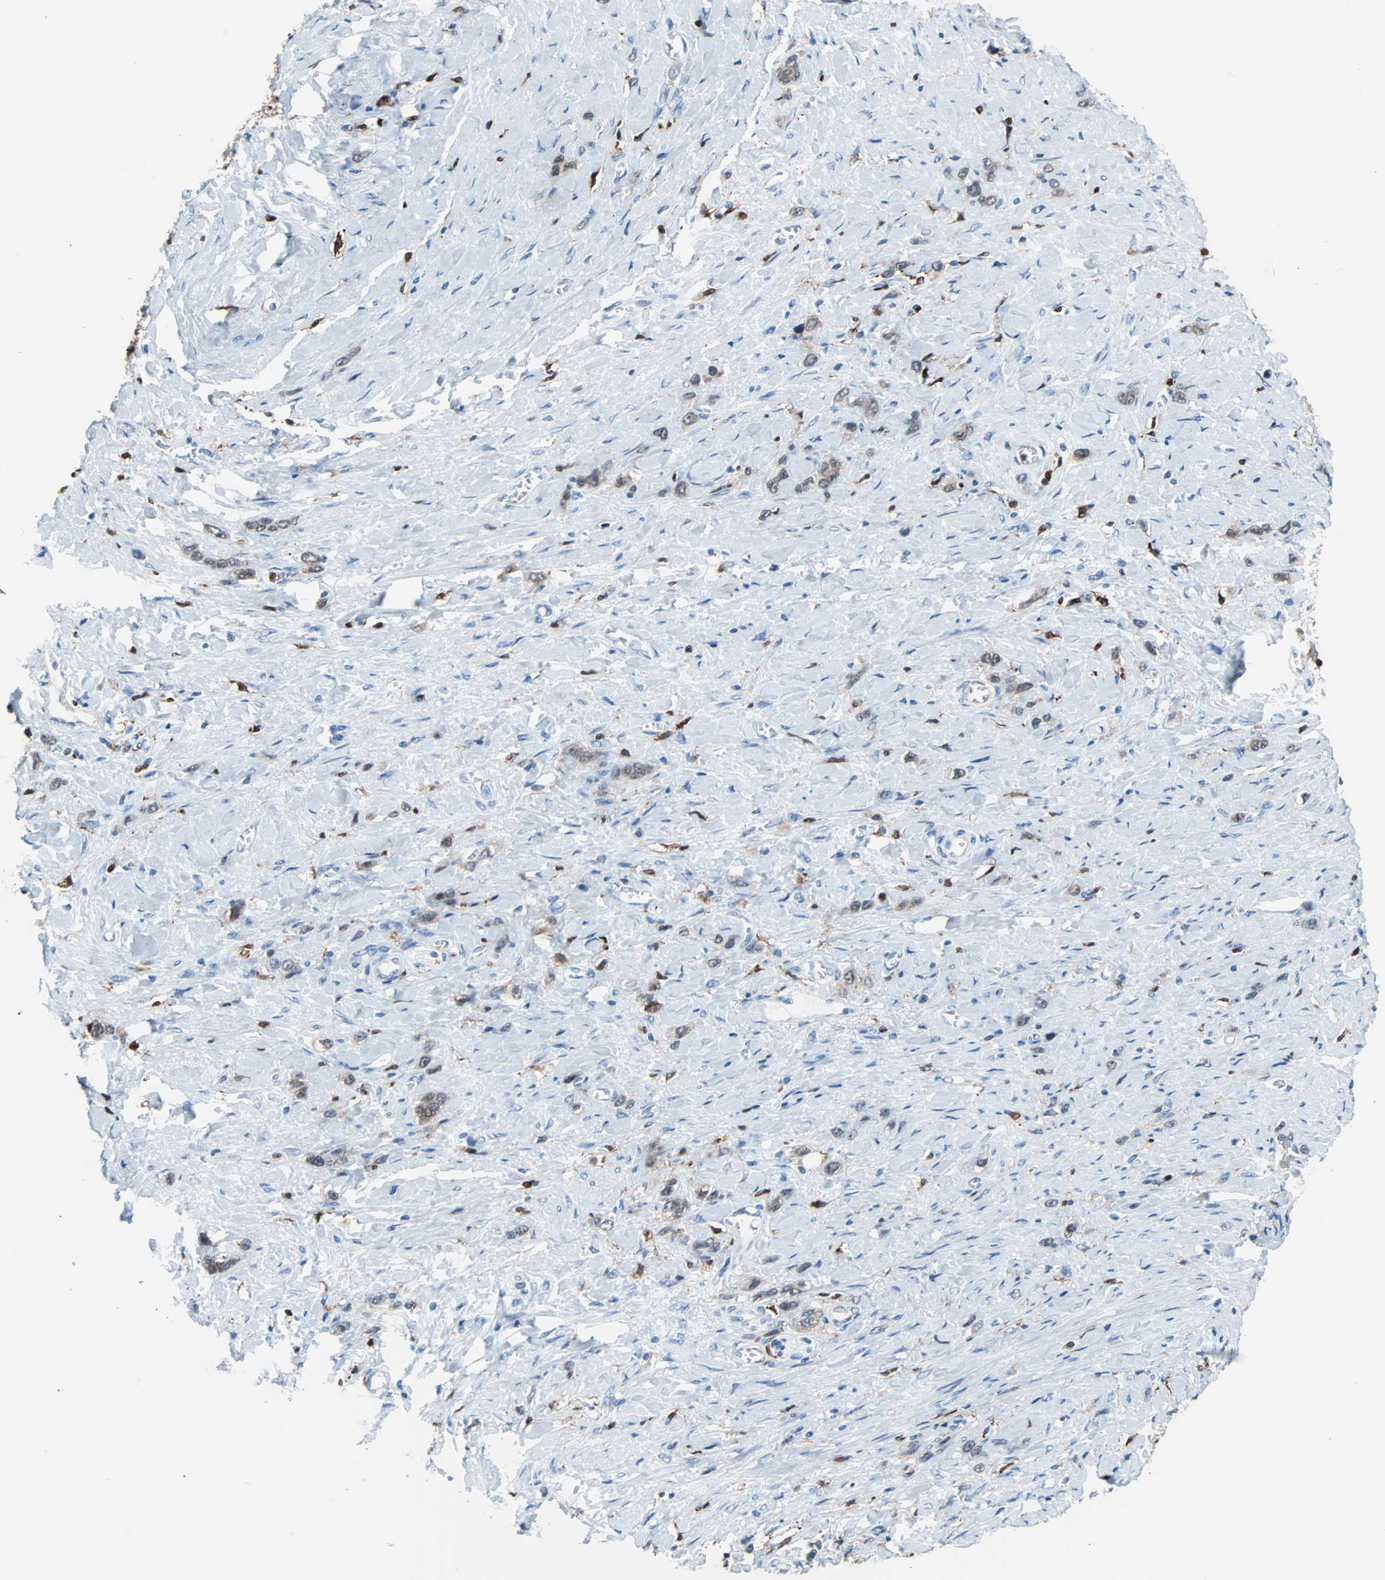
{"staining": {"intensity": "weak", "quantity": "25%-75%", "location": "cytoplasmic/membranous"}, "tissue": "stomach cancer", "cell_type": "Tumor cells", "image_type": "cancer", "snomed": [{"axis": "morphology", "description": "Normal tissue, NOS"}, {"axis": "morphology", "description": "Adenocarcinoma, NOS"}, {"axis": "morphology", "description": "Adenocarcinoma, High grade"}, {"axis": "topography", "description": "Stomach, upper"}, {"axis": "topography", "description": "Stomach"}], "caption": "Stomach adenocarcinoma (high-grade) tissue exhibits weak cytoplasmic/membranous staining in about 25%-75% of tumor cells", "gene": "SYK", "patient": {"sex": "female", "age": 65}}